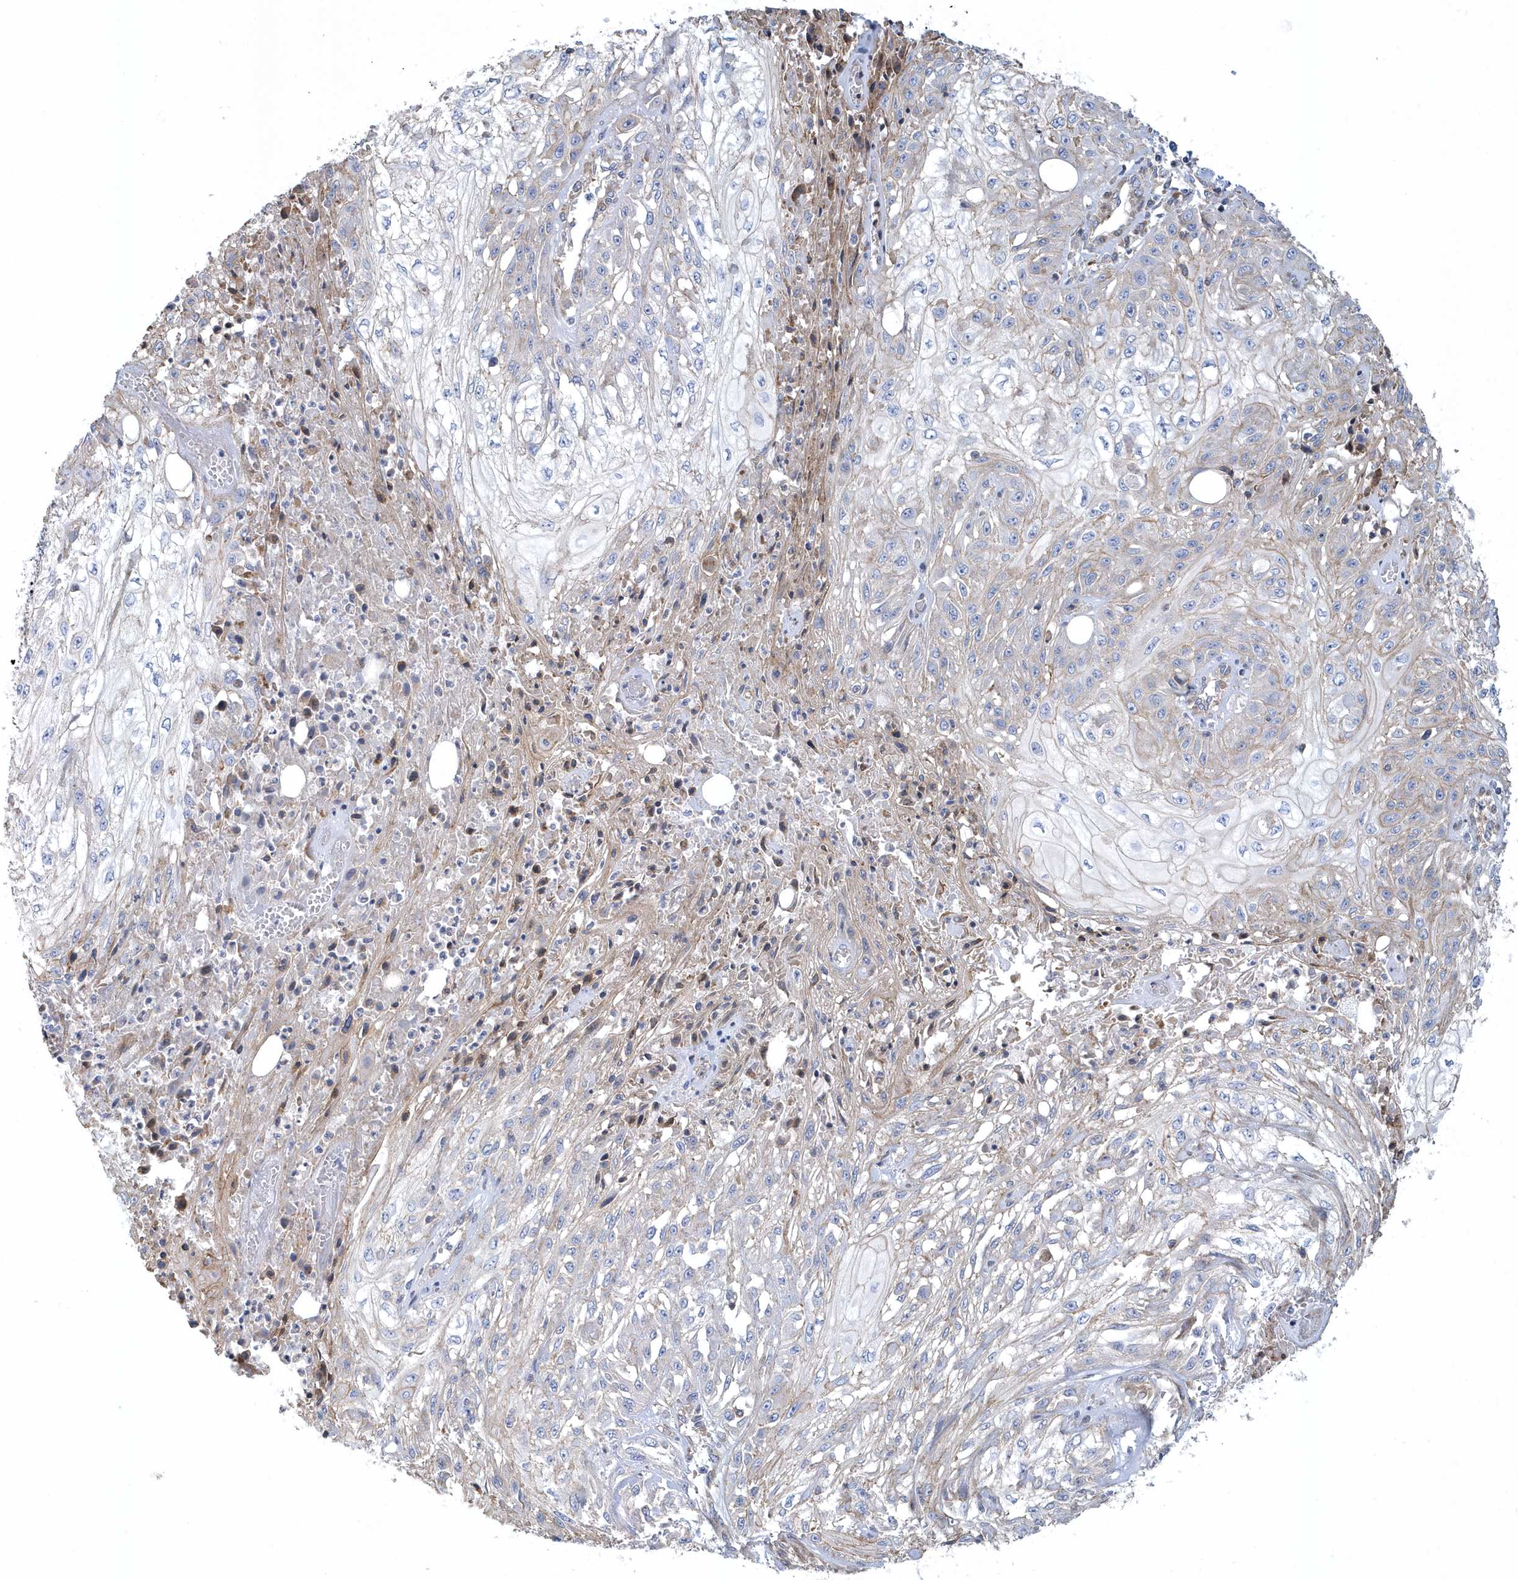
{"staining": {"intensity": "negative", "quantity": "none", "location": "none"}, "tissue": "skin cancer", "cell_type": "Tumor cells", "image_type": "cancer", "snomed": [{"axis": "morphology", "description": "Squamous cell carcinoma, NOS"}, {"axis": "morphology", "description": "Squamous cell carcinoma, metastatic, NOS"}, {"axis": "topography", "description": "Skin"}, {"axis": "topography", "description": "Lymph node"}], "caption": "High power microscopy histopathology image of an immunohistochemistry (IHC) micrograph of skin cancer (metastatic squamous cell carcinoma), revealing no significant staining in tumor cells.", "gene": "ARAP2", "patient": {"sex": "male", "age": 75}}